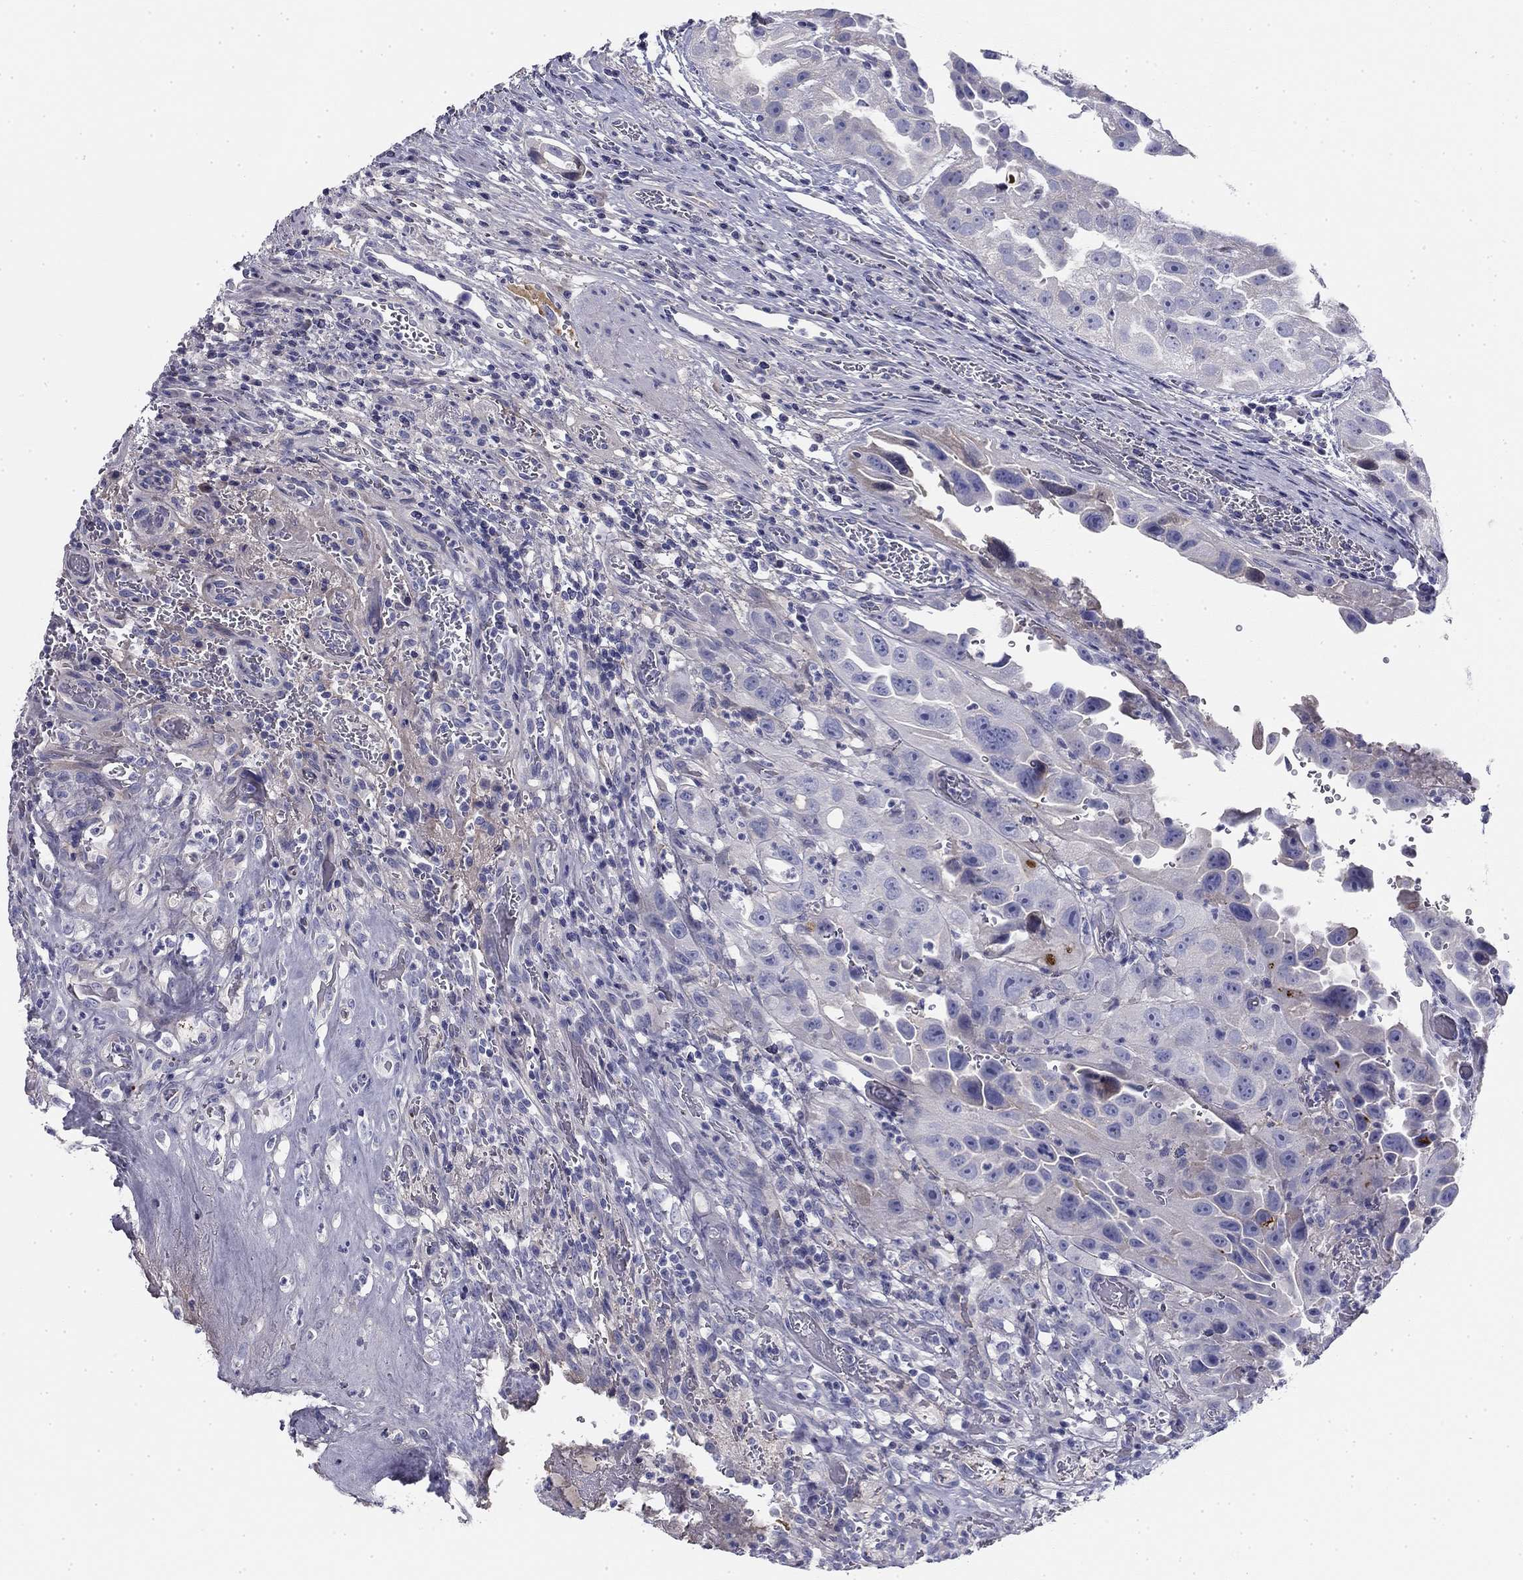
{"staining": {"intensity": "negative", "quantity": "none", "location": "none"}, "tissue": "urothelial cancer", "cell_type": "Tumor cells", "image_type": "cancer", "snomed": [{"axis": "morphology", "description": "Urothelial carcinoma, High grade"}, {"axis": "topography", "description": "Urinary bladder"}], "caption": "This is an immunohistochemistry (IHC) histopathology image of human high-grade urothelial carcinoma. There is no expression in tumor cells.", "gene": "CPLX4", "patient": {"sex": "female", "age": 41}}